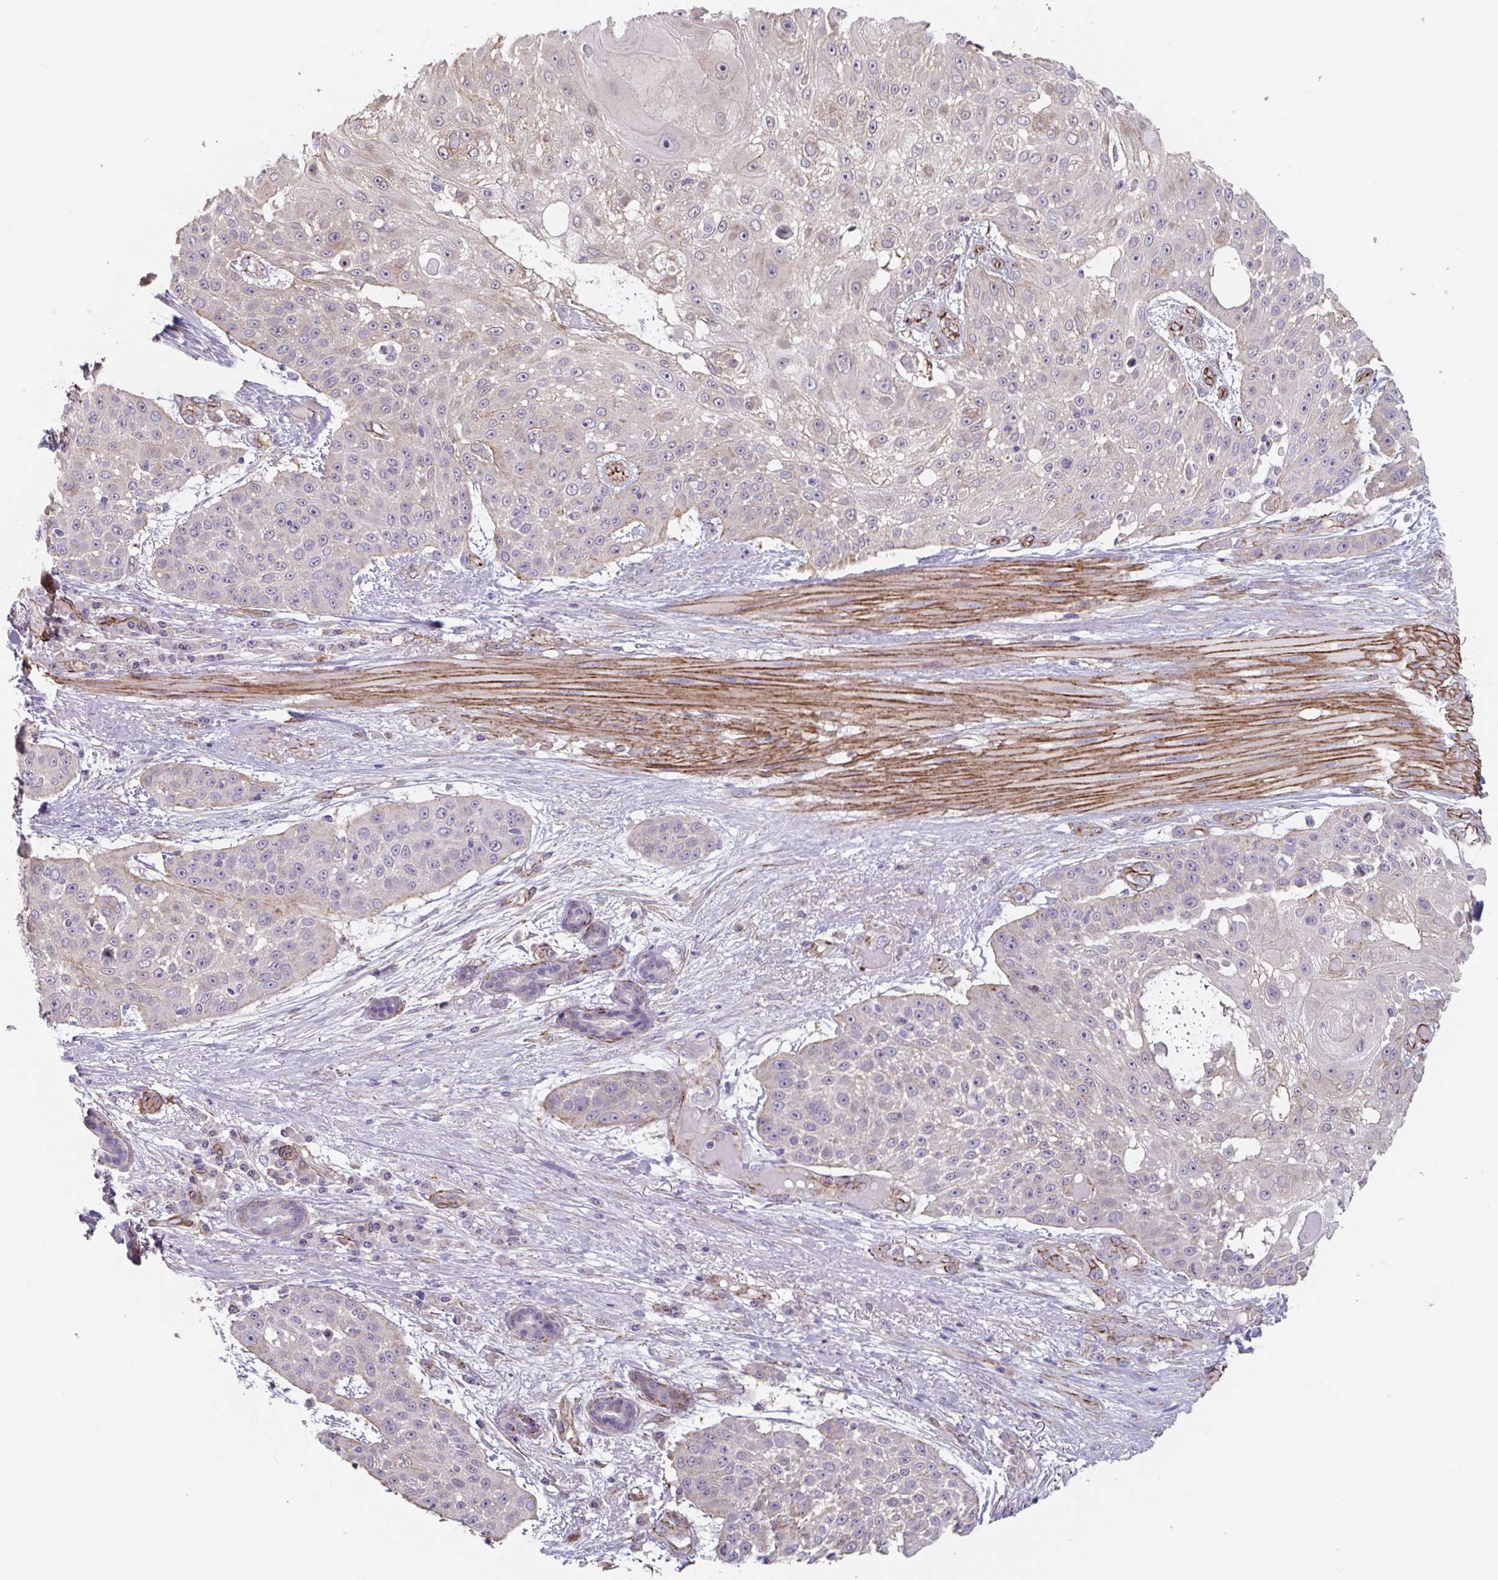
{"staining": {"intensity": "weak", "quantity": "<25%", "location": "cytoplasmic/membranous"}, "tissue": "skin cancer", "cell_type": "Tumor cells", "image_type": "cancer", "snomed": [{"axis": "morphology", "description": "Squamous cell carcinoma, NOS"}, {"axis": "topography", "description": "Skin"}], "caption": "This is an IHC histopathology image of human squamous cell carcinoma (skin). There is no staining in tumor cells.", "gene": "CITED4", "patient": {"sex": "female", "age": 86}}